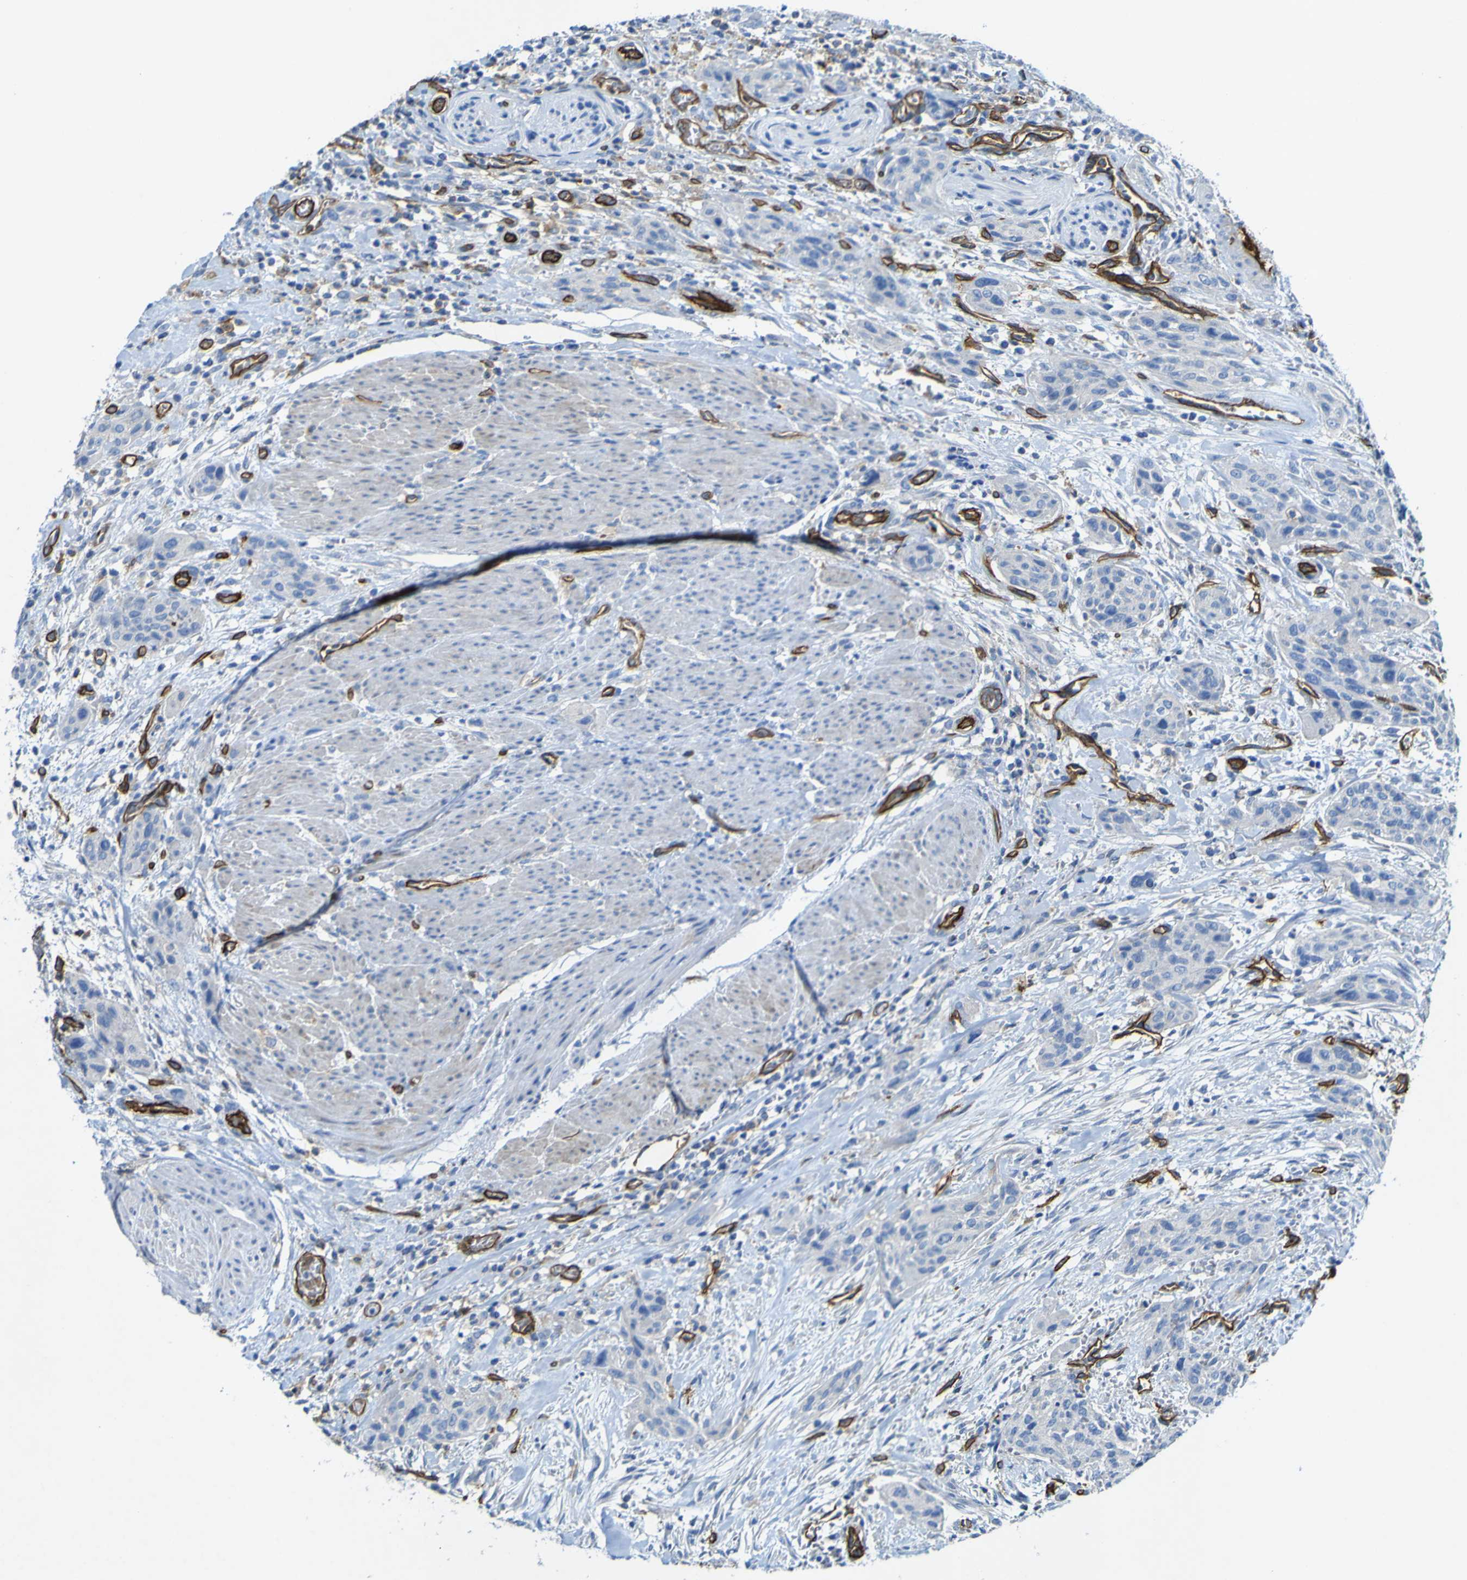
{"staining": {"intensity": "negative", "quantity": "none", "location": "none"}, "tissue": "urothelial cancer", "cell_type": "Tumor cells", "image_type": "cancer", "snomed": [{"axis": "morphology", "description": "Urothelial carcinoma, High grade"}, {"axis": "topography", "description": "Urinary bladder"}], "caption": "DAB immunohistochemical staining of human urothelial carcinoma (high-grade) demonstrates no significant staining in tumor cells.", "gene": "CD93", "patient": {"sex": "male", "age": 35}}